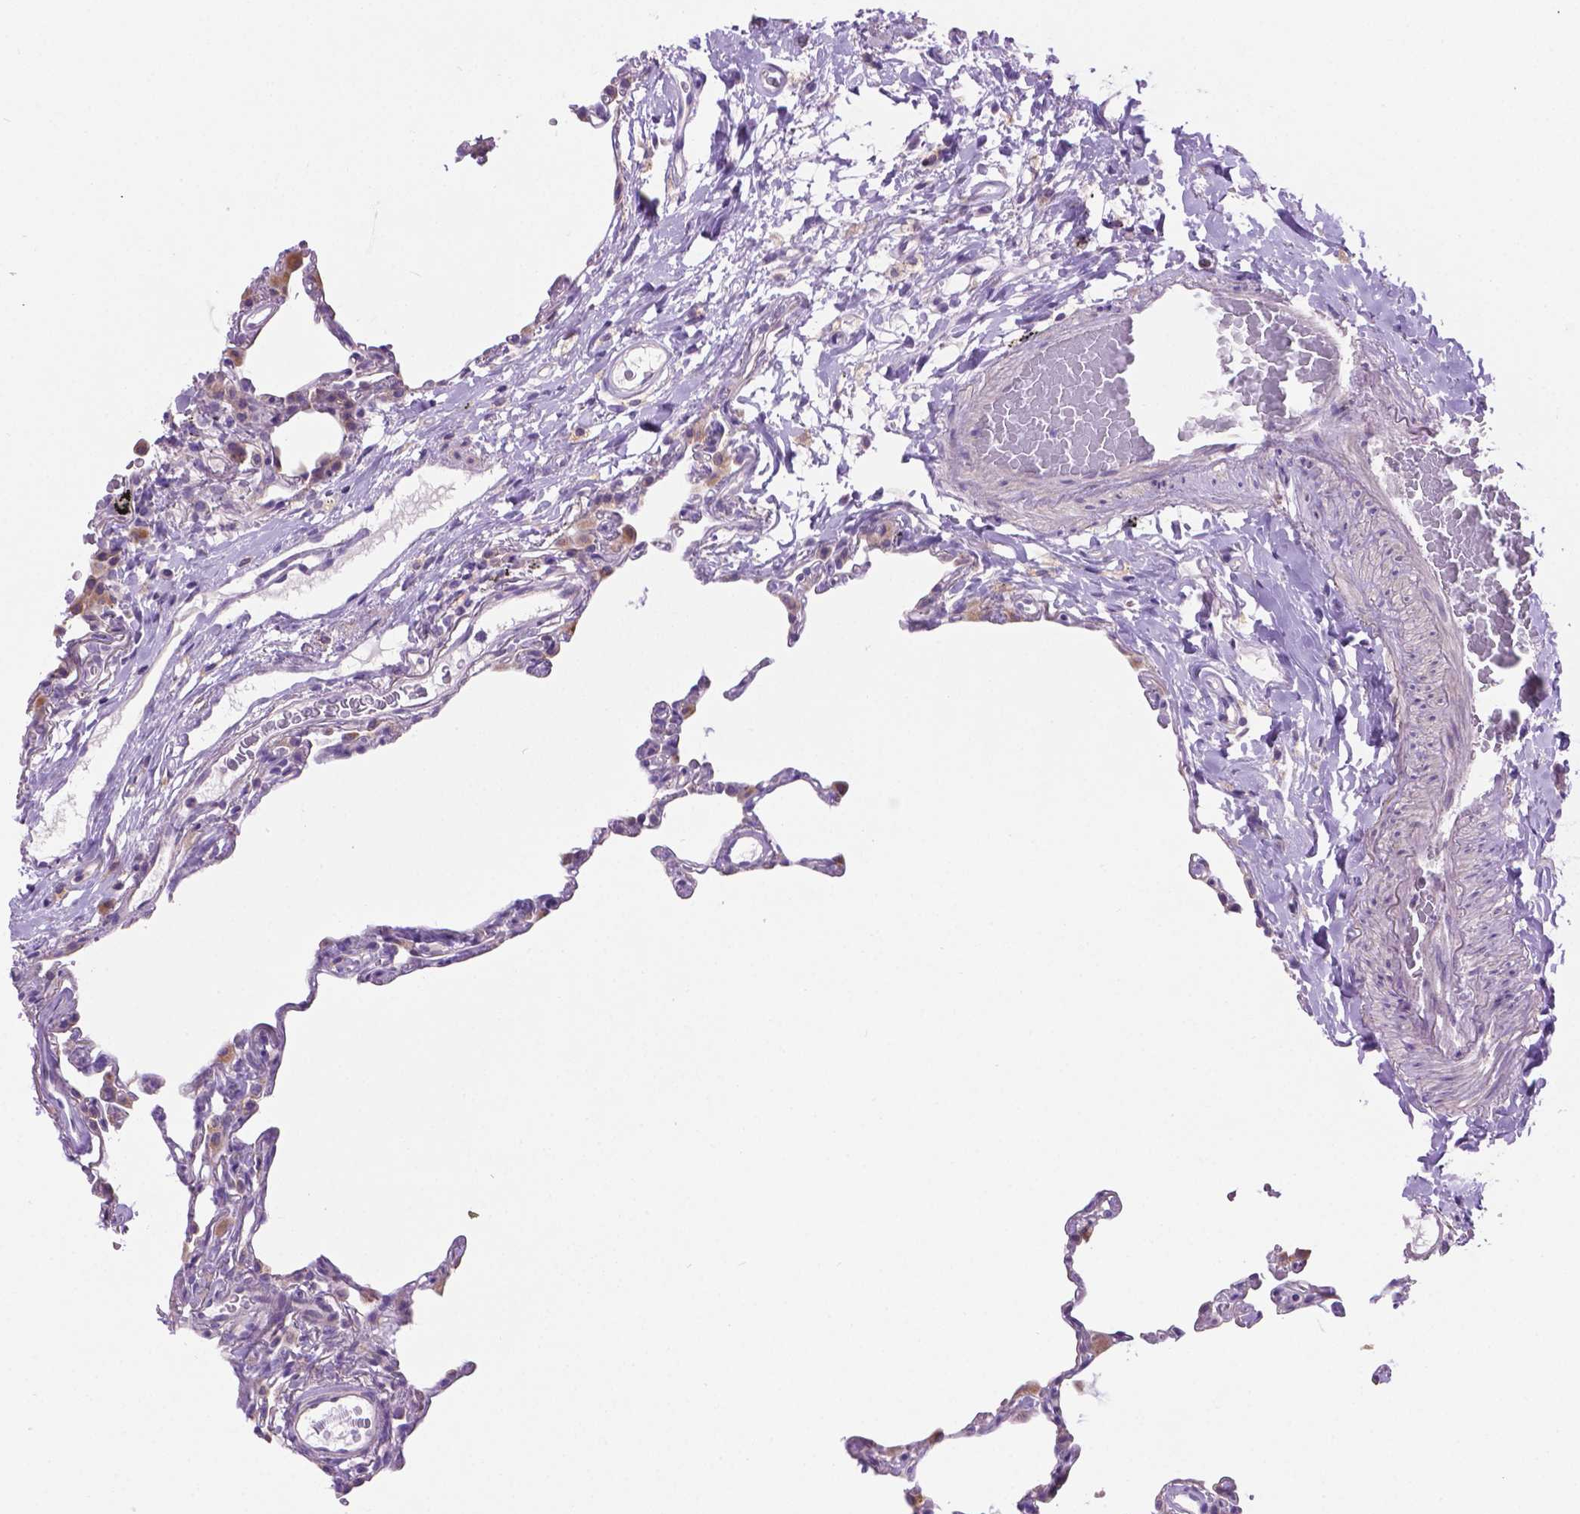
{"staining": {"intensity": "negative", "quantity": "none", "location": "none"}, "tissue": "lung", "cell_type": "Alveolar cells", "image_type": "normal", "snomed": [{"axis": "morphology", "description": "Normal tissue, NOS"}, {"axis": "topography", "description": "Lung"}], "caption": "Histopathology image shows no significant protein staining in alveolar cells of benign lung.", "gene": "CDH7", "patient": {"sex": "female", "age": 57}}